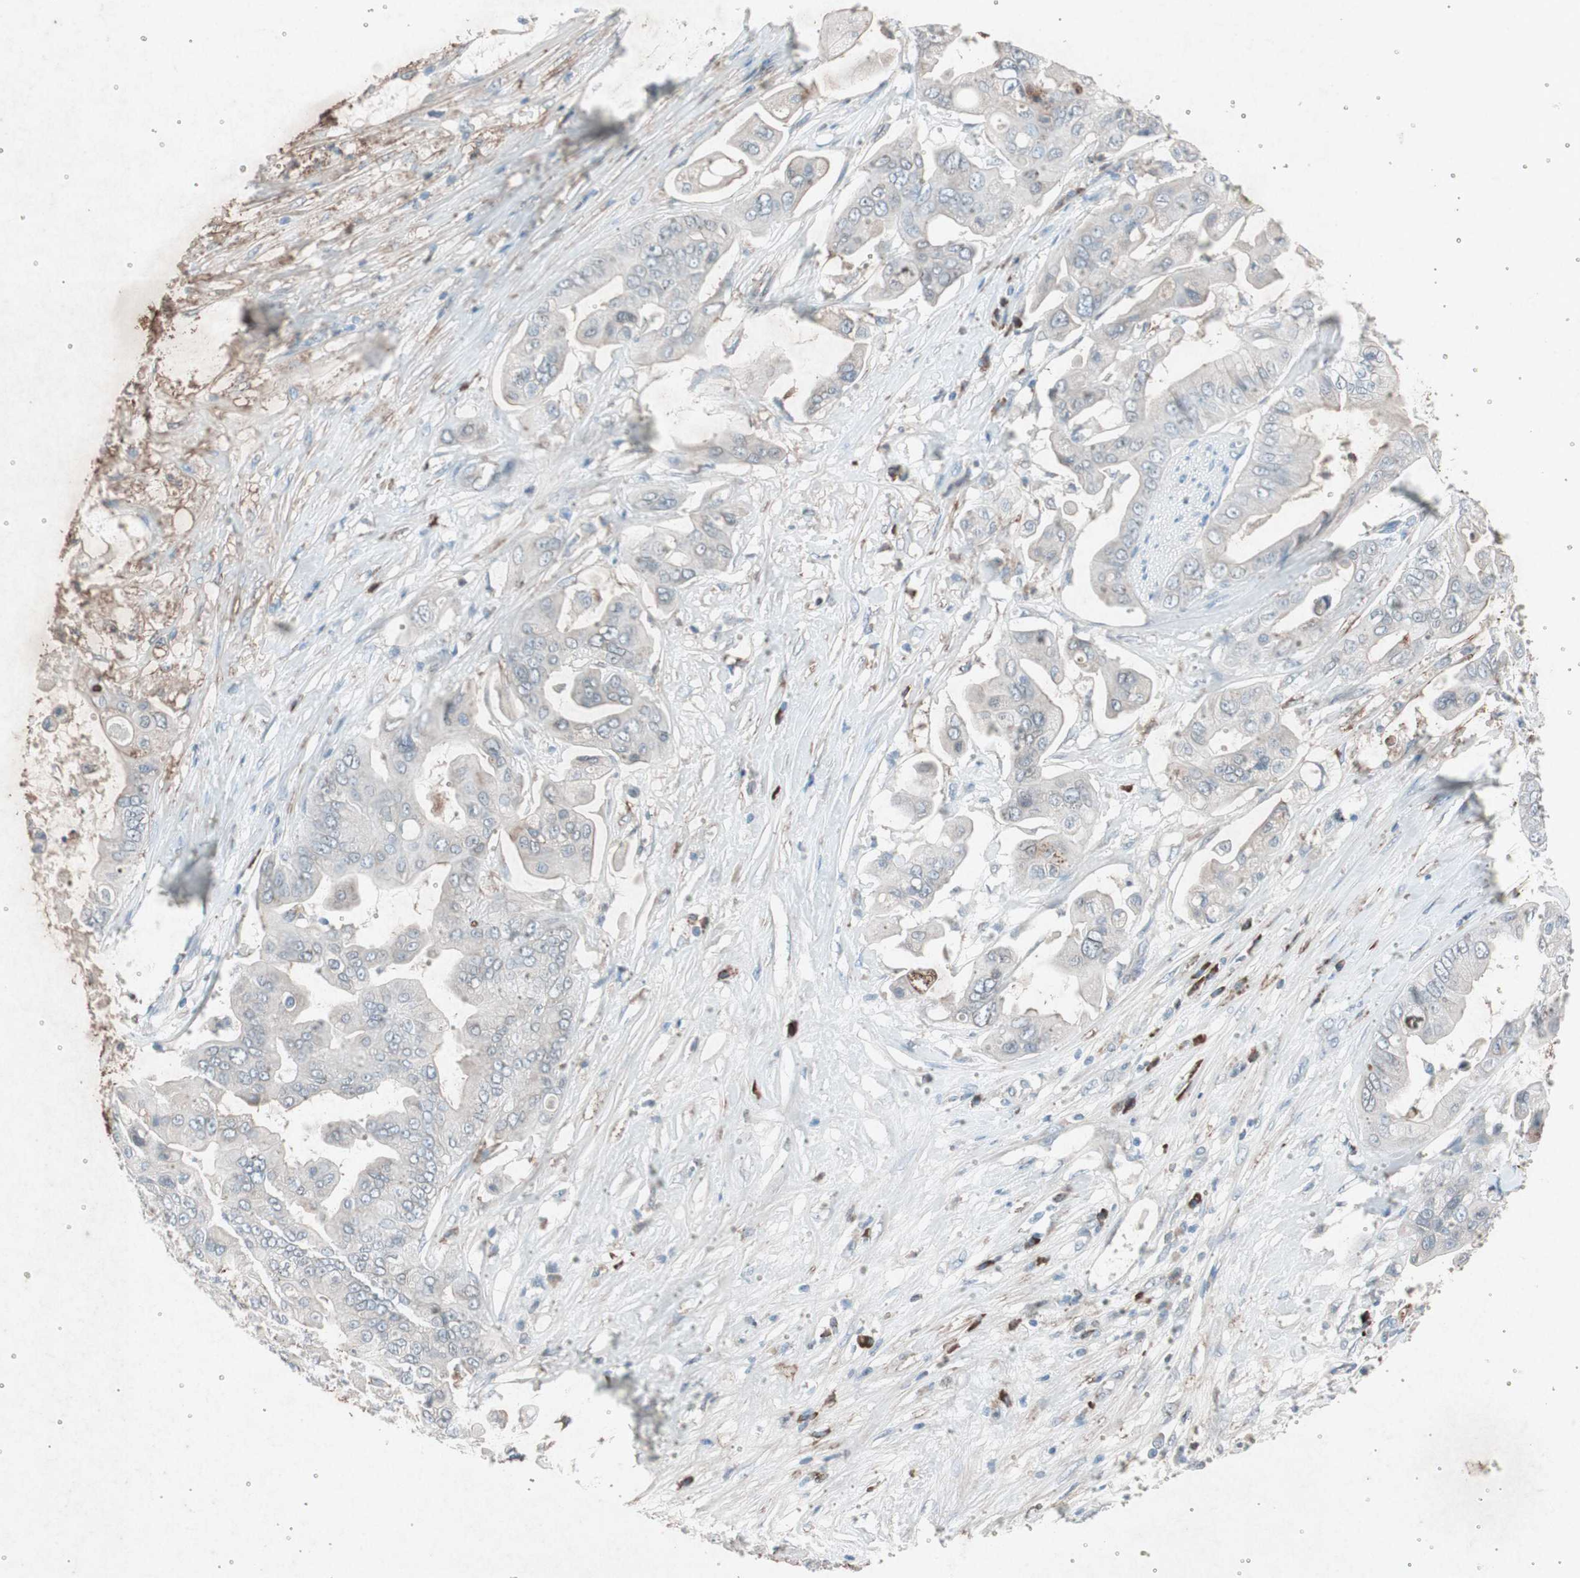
{"staining": {"intensity": "weak", "quantity": "<25%", "location": "cytoplasmic/membranous"}, "tissue": "pancreatic cancer", "cell_type": "Tumor cells", "image_type": "cancer", "snomed": [{"axis": "morphology", "description": "Adenocarcinoma, NOS"}, {"axis": "topography", "description": "Pancreas"}], "caption": "Protein analysis of pancreatic adenocarcinoma reveals no significant staining in tumor cells. (DAB (3,3'-diaminobenzidine) immunohistochemistry with hematoxylin counter stain).", "gene": "GRB7", "patient": {"sex": "female", "age": 75}}